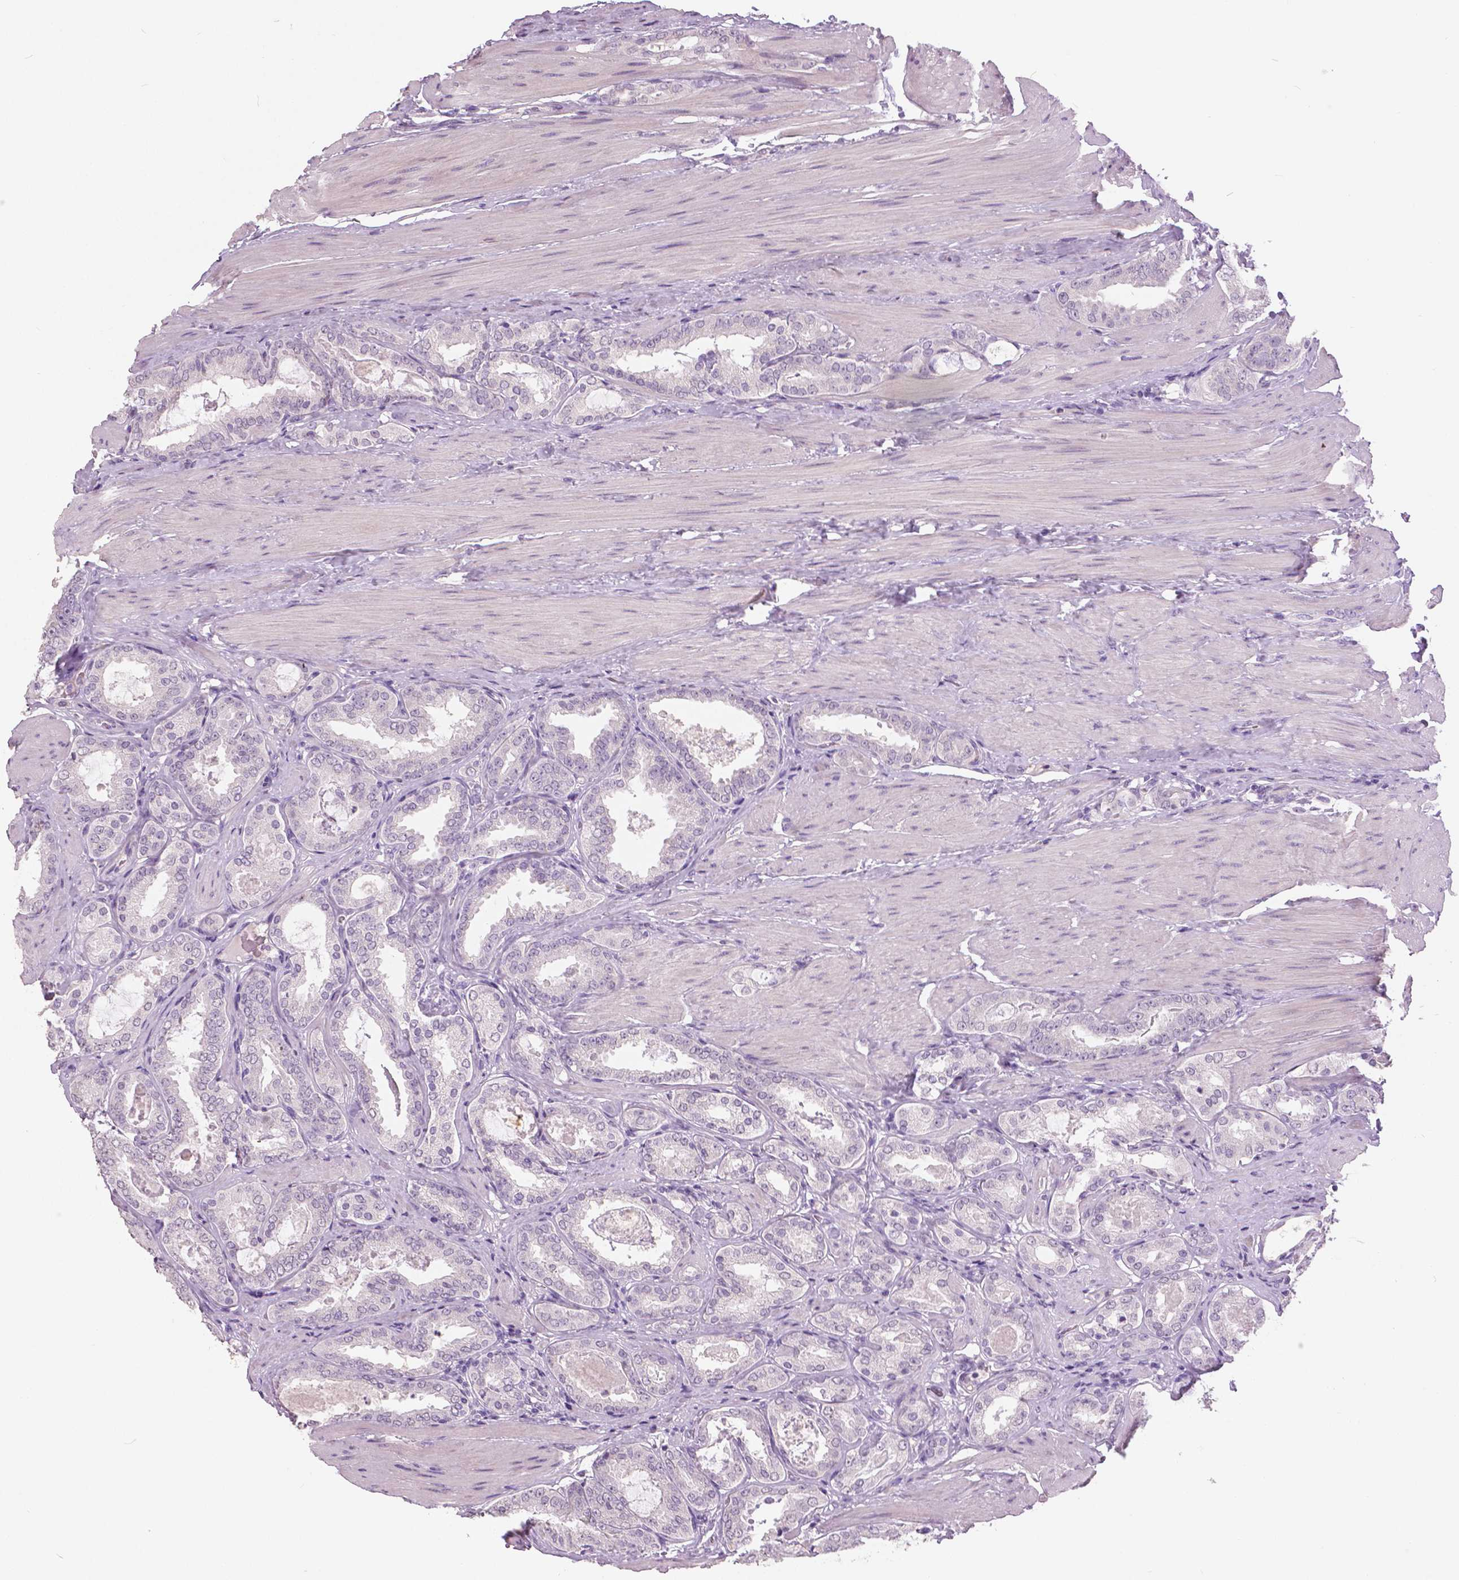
{"staining": {"intensity": "negative", "quantity": "none", "location": "none"}, "tissue": "prostate cancer", "cell_type": "Tumor cells", "image_type": "cancer", "snomed": [{"axis": "morphology", "description": "Adenocarcinoma, High grade"}, {"axis": "topography", "description": "Prostate"}], "caption": "Prostate cancer (high-grade adenocarcinoma) was stained to show a protein in brown. There is no significant expression in tumor cells.", "gene": "GRIN2A", "patient": {"sex": "male", "age": 63}}